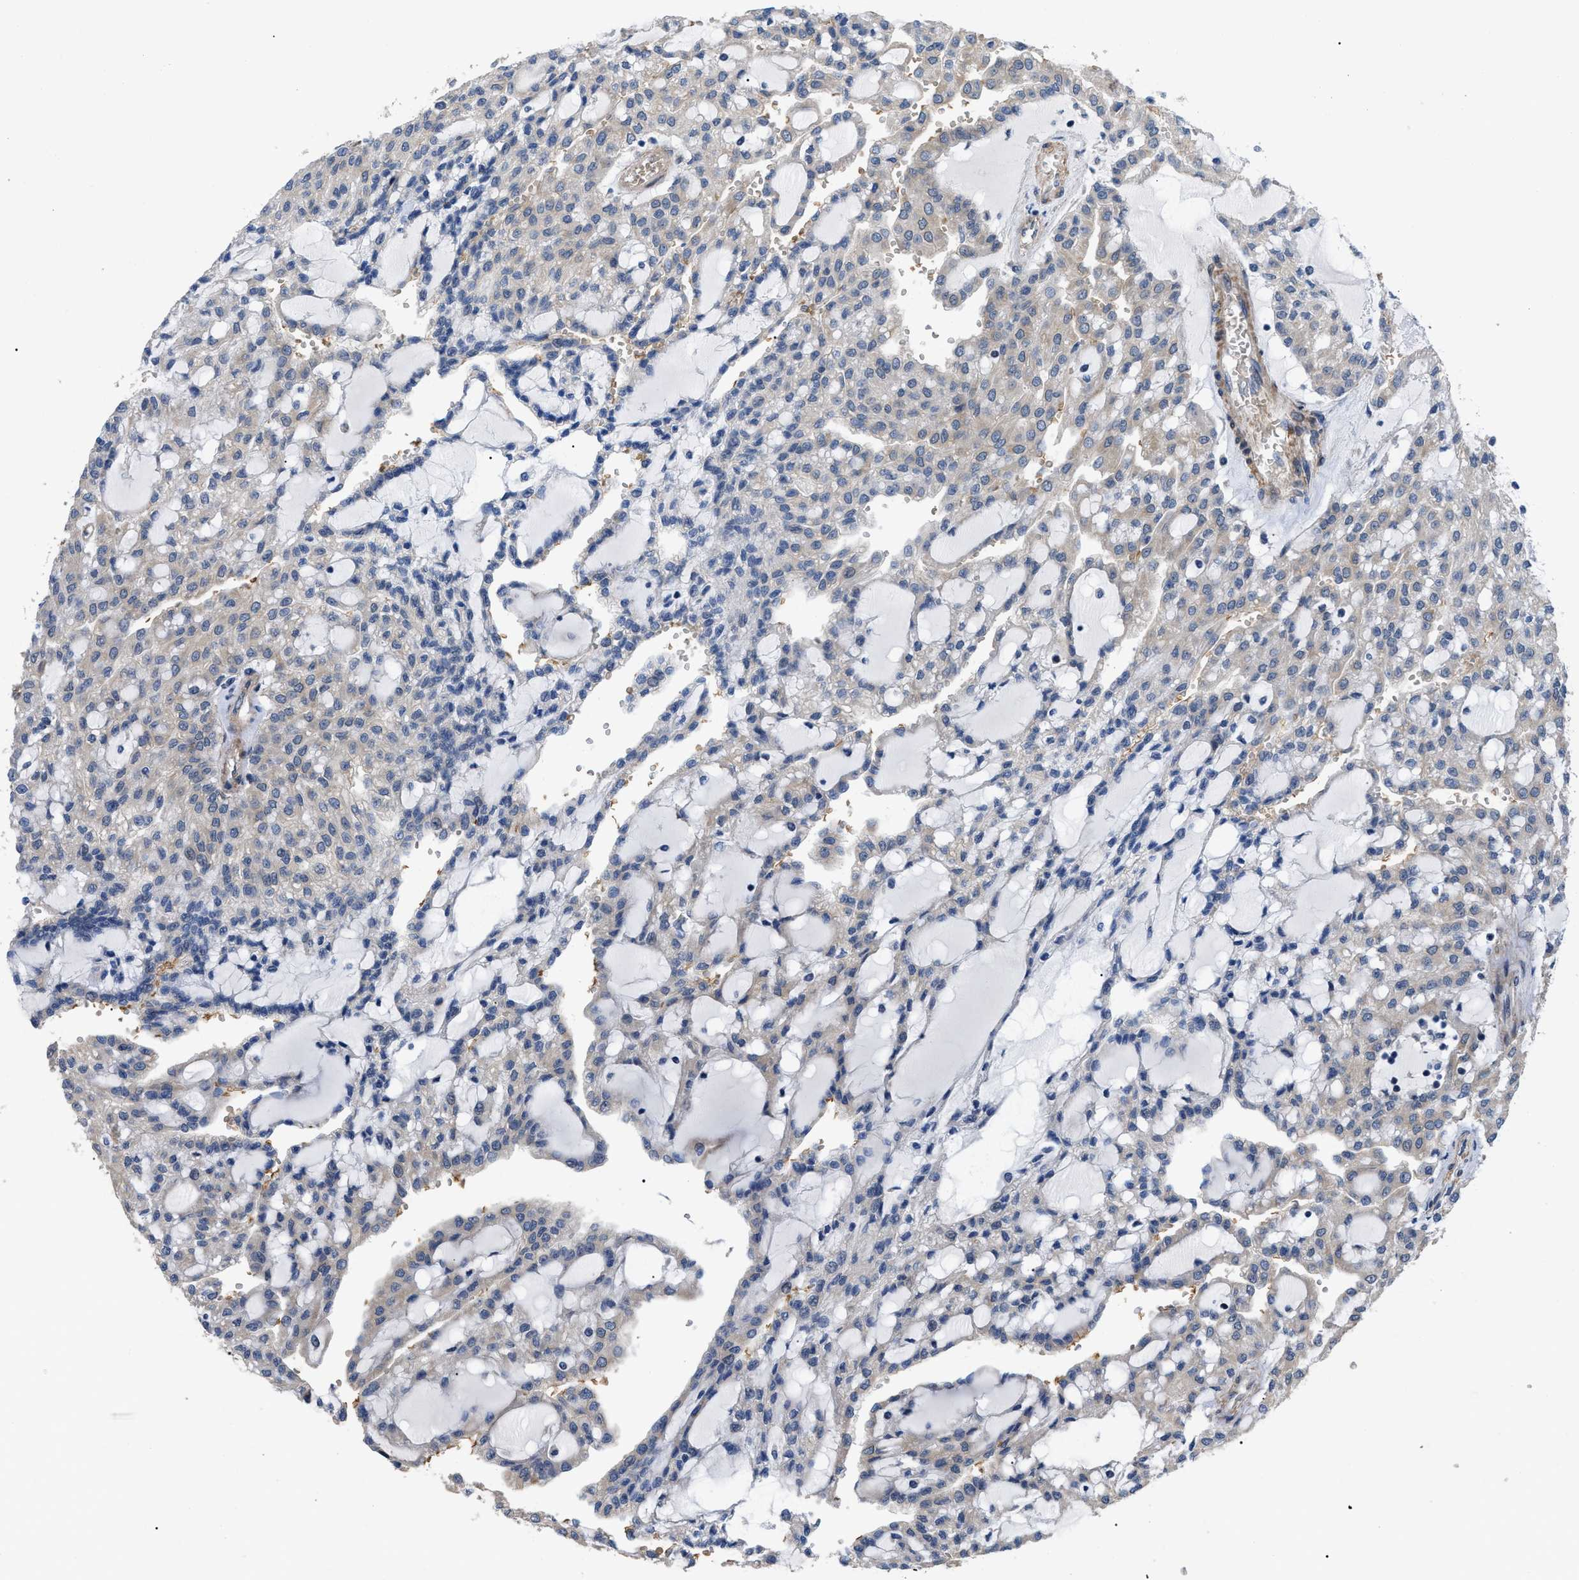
{"staining": {"intensity": "moderate", "quantity": "25%-75%", "location": "cytoplasmic/membranous"}, "tissue": "renal cancer", "cell_type": "Tumor cells", "image_type": "cancer", "snomed": [{"axis": "morphology", "description": "Adenocarcinoma, NOS"}, {"axis": "topography", "description": "Kidney"}], "caption": "IHC micrograph of renal cancer (adenocarcinoma) stained for a protein (brown), which displays medium levels of moderate cytoplasmic/membranous staining in approximately 25%-75% of tumor cells.", "gene": "MYO10", "patient": {"sex": "male", "age": 63}}